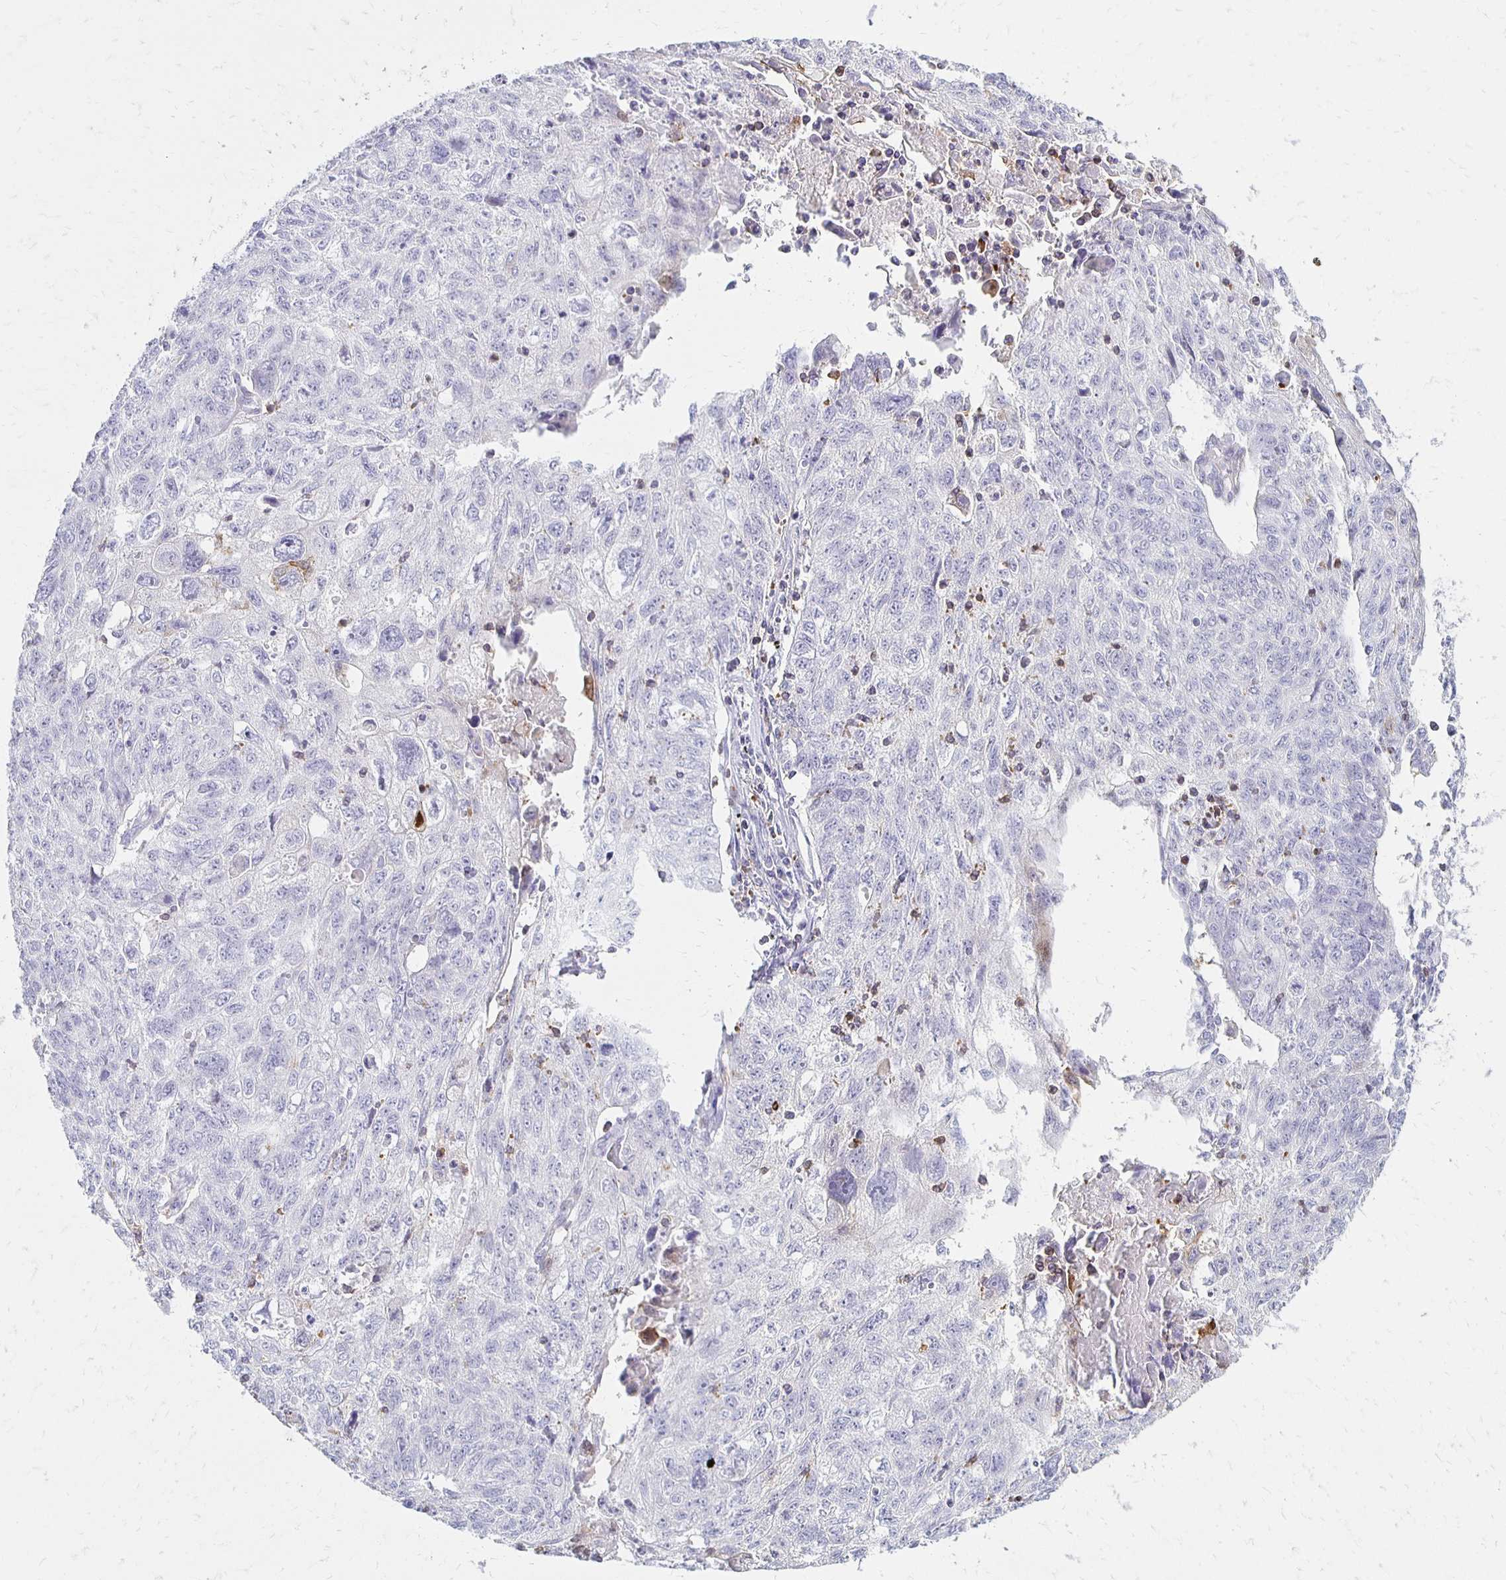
{"staining": {"intensity": "negative", "quantity": "none", "location": "none"}, "tissue": "lung cancer", "cell_type": "Tumor cells", "image_type": "cancer", "snomed": [{"axis": "morphology", "description": "Normal morphology"}, {"axis": "morphology", "description": "Aneuploidy"}, {"axis": "morphology", "description": "Squamous cell carcinoma, NOS"}, {"axis": "topography", "description": "Lymph node"}, {"axis": "topography", "description": "Lung"}], "caption": "Photomicrograph shows no protein expression in tumor cells of lung squamous cell carcinoma tissue.", "gene": "CCL21", "patient": {"sex": "female", "age": 76}}